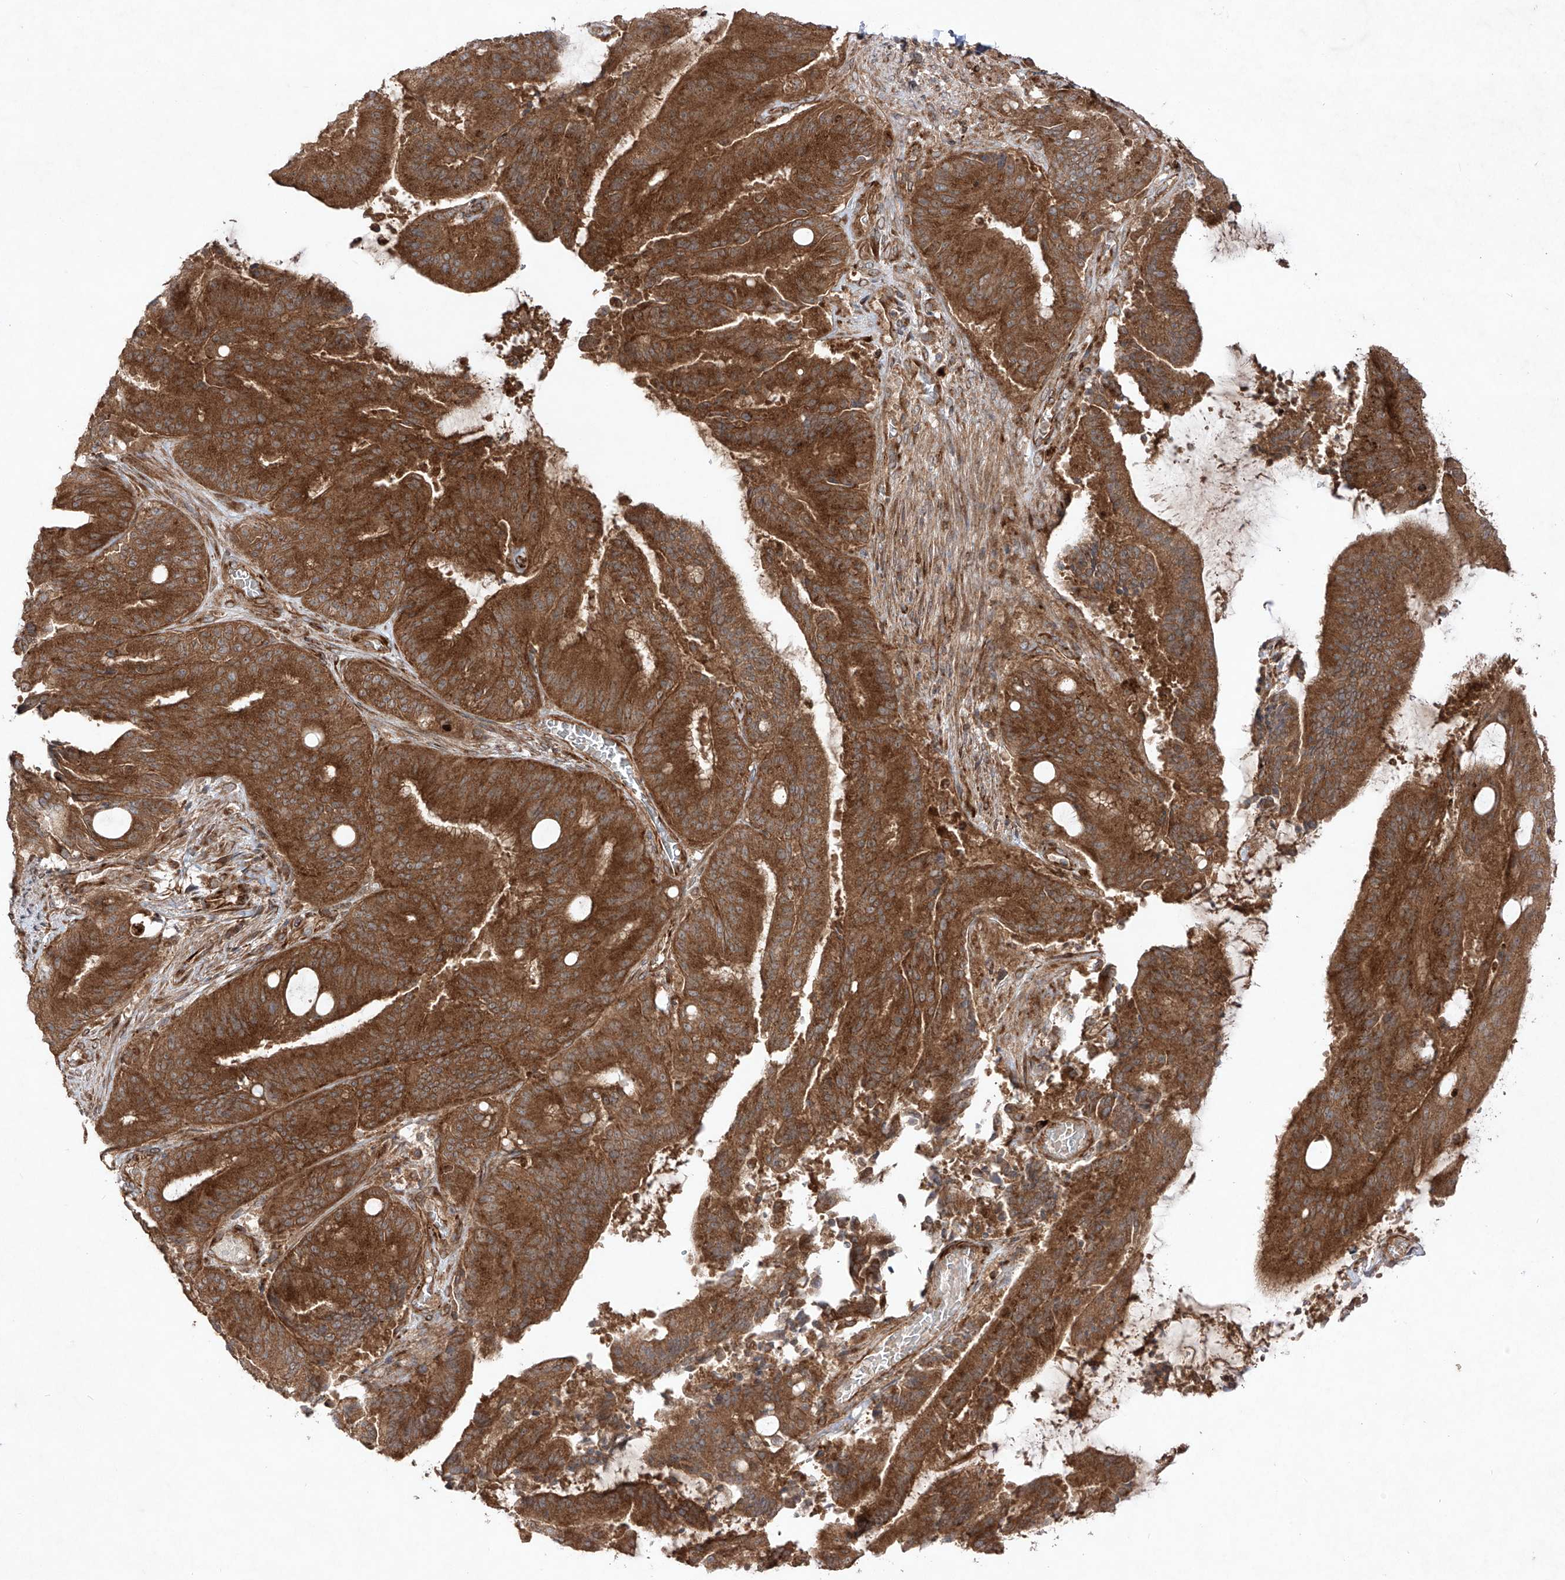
{"staining": {"intensity": "strong", "quantity": ">75%", "location": "cytoplasmic/membranous"}, "tissue": "liver cancer", "cell_type": "Tumor cells", "image_type": "cancer", "snomed": [{"axis": "morphology", "description": "Normal tissue, NOS"}, {"axis": "morphology", "description": "Cholangiocarcinoma"}, {"axis": "topography", "description": "Liver"}, {"axis": "topography", "description": "Peripheral nerve tissue"}], "caption": "Liver cancer (cholangiocarcinoma) stained for a protein demonstrates strong cytoplasmic/membranous positivity in tumor cells.", "gene": "YKT6", "patient": {"sex": "female", "age": 73}}